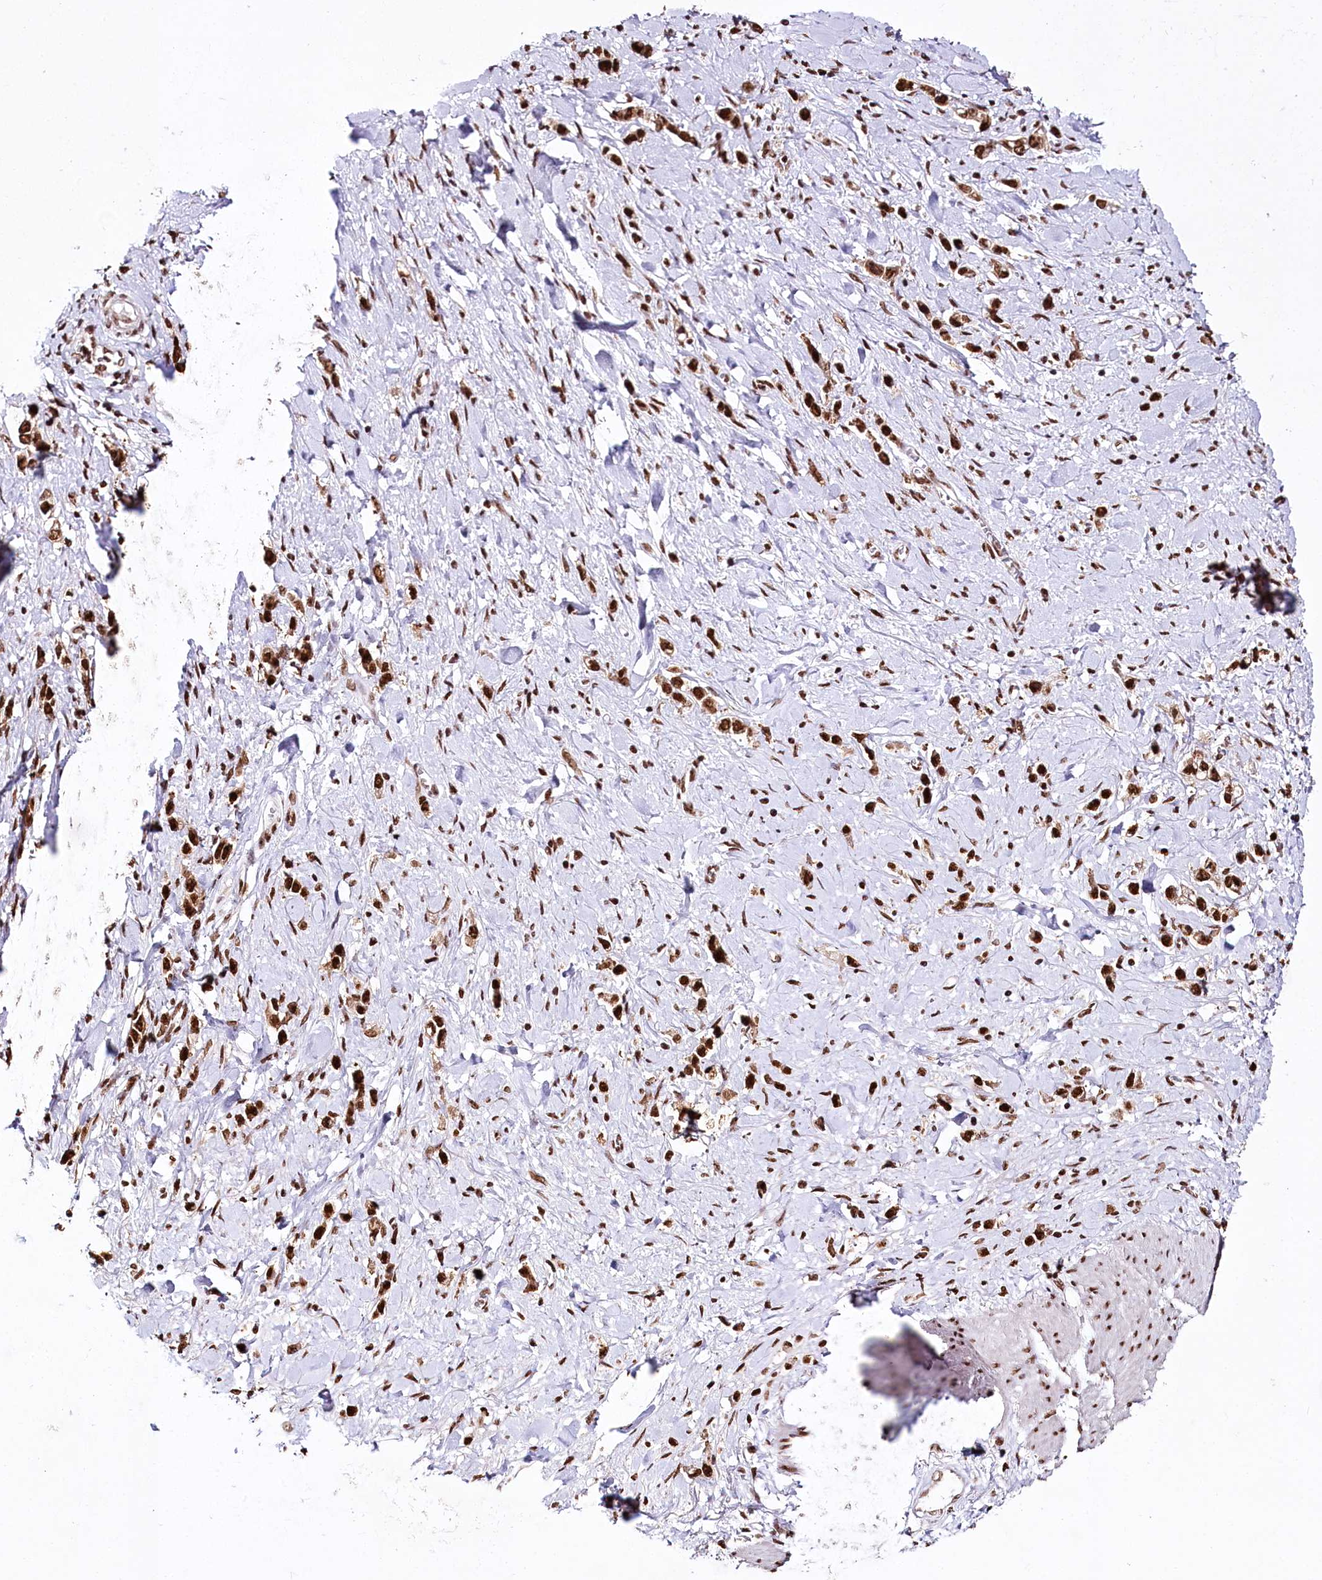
{"staining": {"intensity": "strong", "quantity": ">75%", "location": "nuclear"}, "tissue": "stomach cancer", "cell_type": "Tumor cells", "image_type": "cancer", "snomed": [{"axis": "morphology", "description": "Normal tissue, NOS"}, {"axis": "morphology", "description": "Adenocarcinoma, NOS"}, {"axis": "topography", "description": "Stomach, upper"}, {"axis": "topography", "description": "Stomach"}], "caption": "Human stomach cancer stained for a protein (brown) displays strong nuclear positive staining in approximately >75% of tumor cells.", "gene": "SMARCE1", "patient": {"sex": "female", "age": 65}}